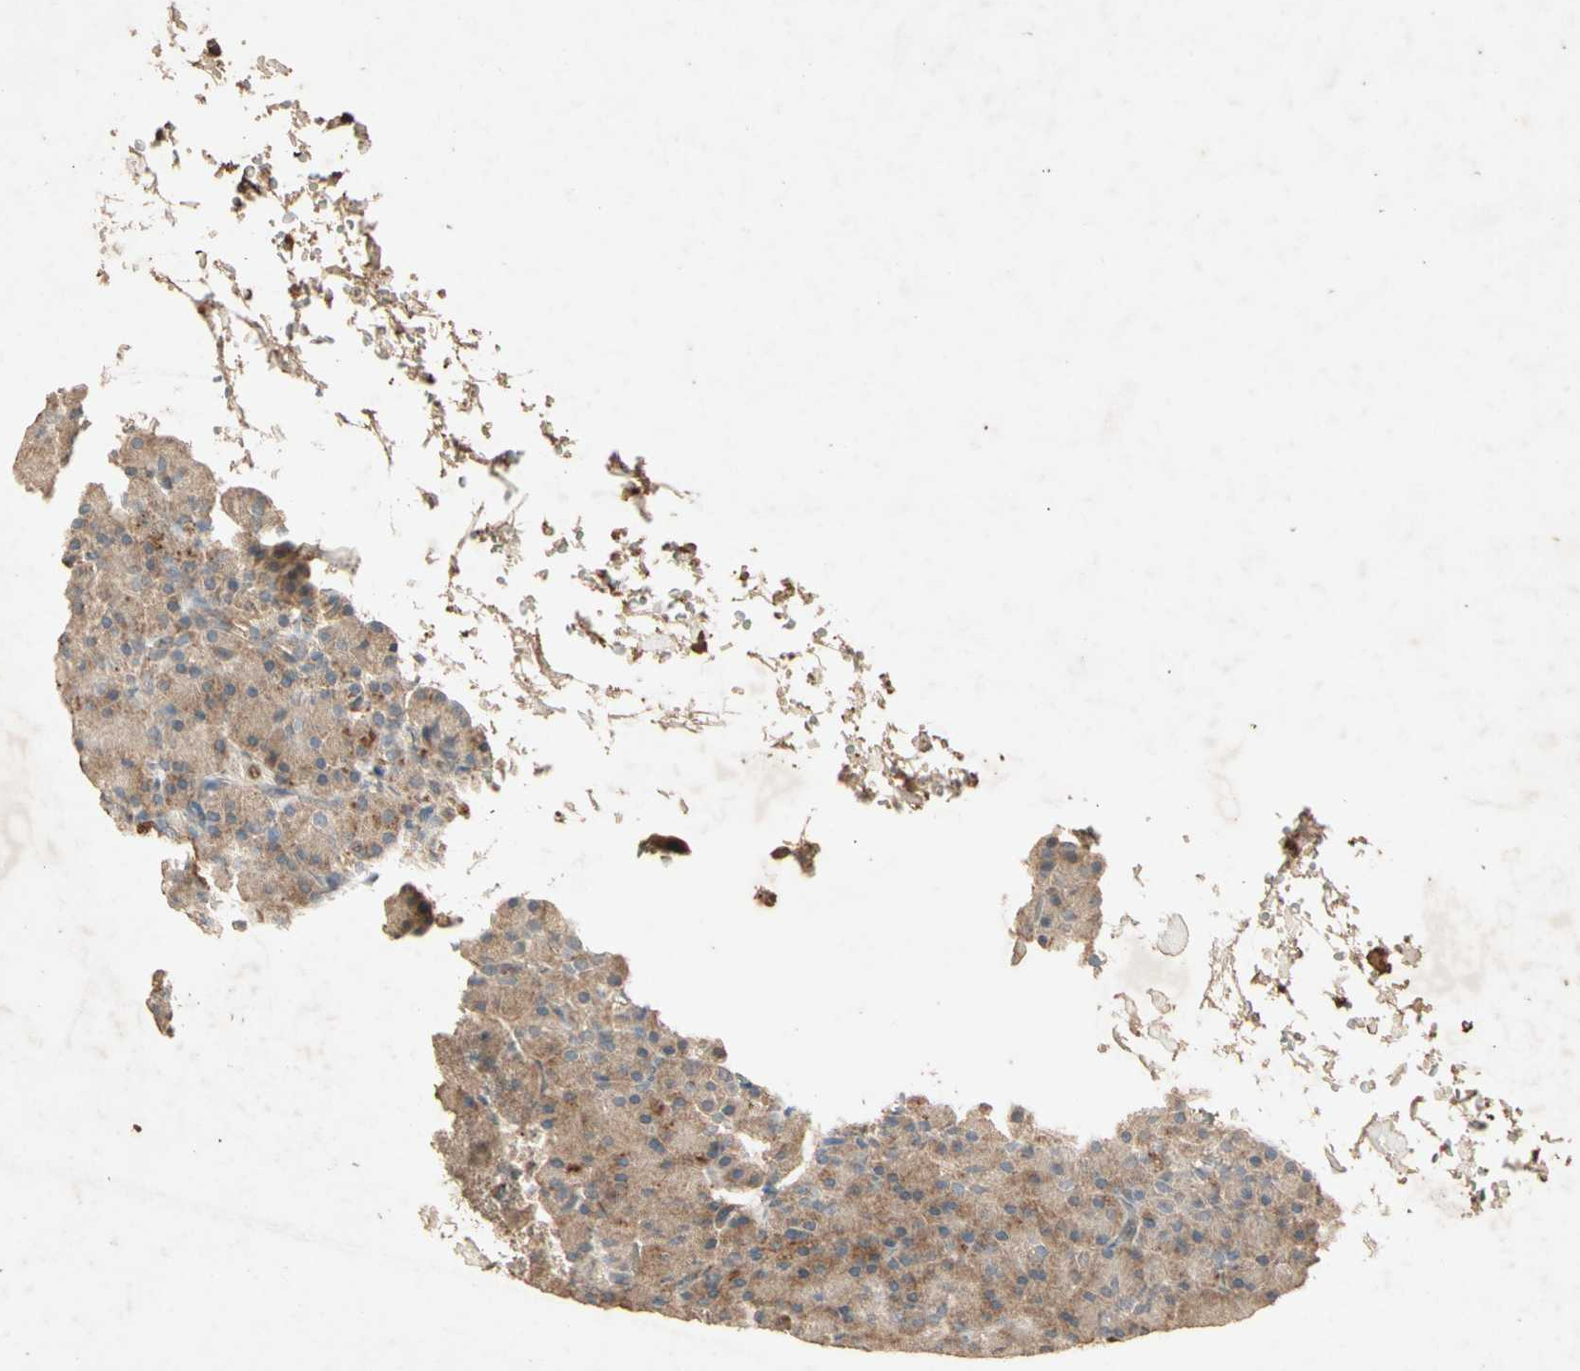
{"staining": {"intensity": "moderate", "quantity": ">75%", "location": "cytoplasmic/membranous"}, "tissue": "pancreas", "cell_type": "Exocrine glandular cells", "image_type": "normal", "snomed": [{"axis": "morphology", "description": "Normal tissue, NOS"}, {"axis": "topography", "description": "Pancreas"}], "caption": "Normal pancreas reveals moderate cytoplasmic/membranous positivity in about >75% of exocrine glandular cells The staining was performed using DAB (3,3'-diaminobenzidine) to visualize the protein expression in brown, while the nuclei were stained in blue with hematoxylin (Magnification: 20x)..", "gene": "GPLD1", "patient": {"sex": "female", "age": 43}}